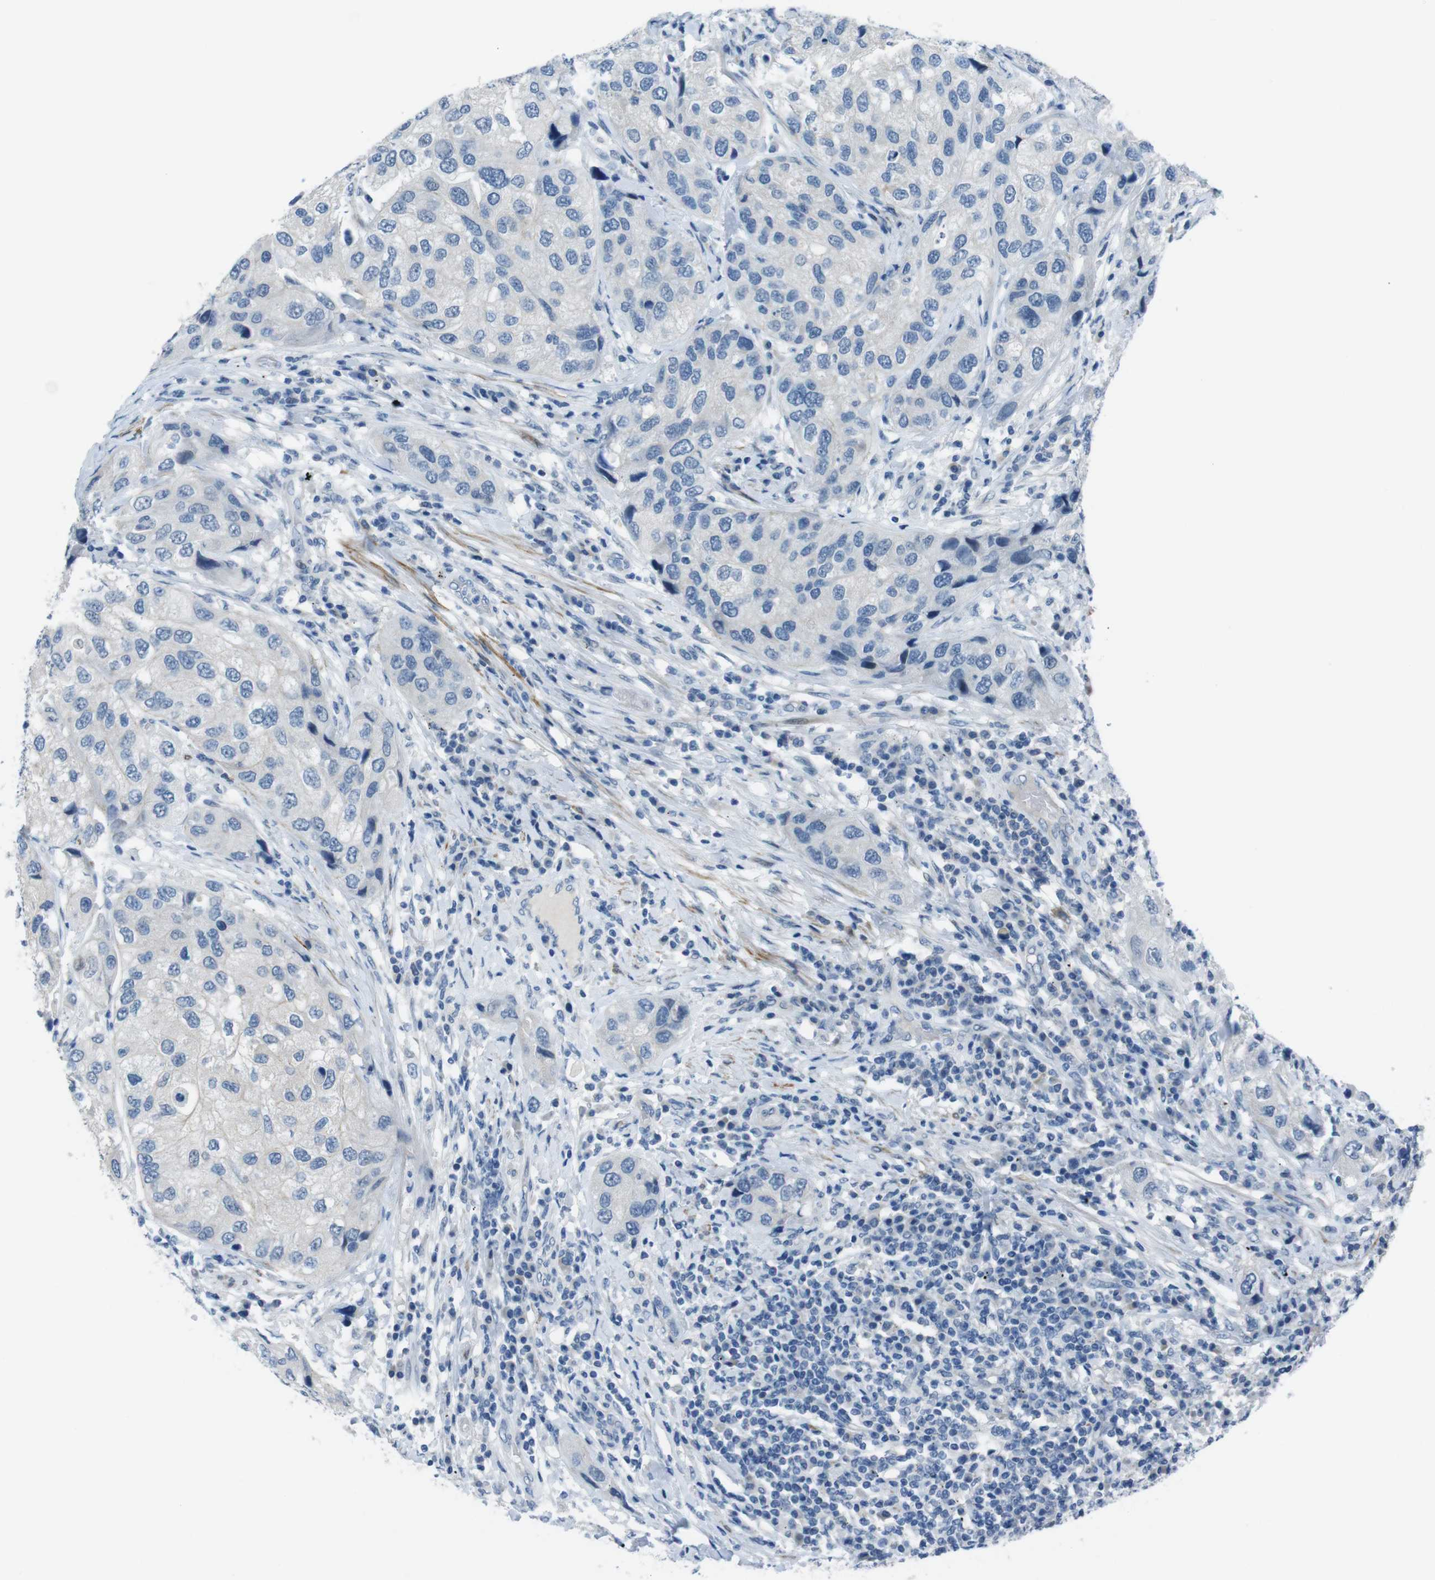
{"staining": {"intensity": "negative", "quantity": "none", "location": "none"}, "tissue": "urothelial cancer", "cell_type": "Tumor cells", "image_type": "cancer", "snomed": [{"axis": "morphology", "description": "Urothelial carcinoma, High grade"}, {"axis": "topography", "description": "Urinary bladder"}], "caption": "High power microscopy image of an immunohistochemistry (IHC) photomicrograph of urothelial cancer, revealing no significant positivity in tumor cells.", "gene": "HRH2", "patient": {"sex": "female", "age": 64}}